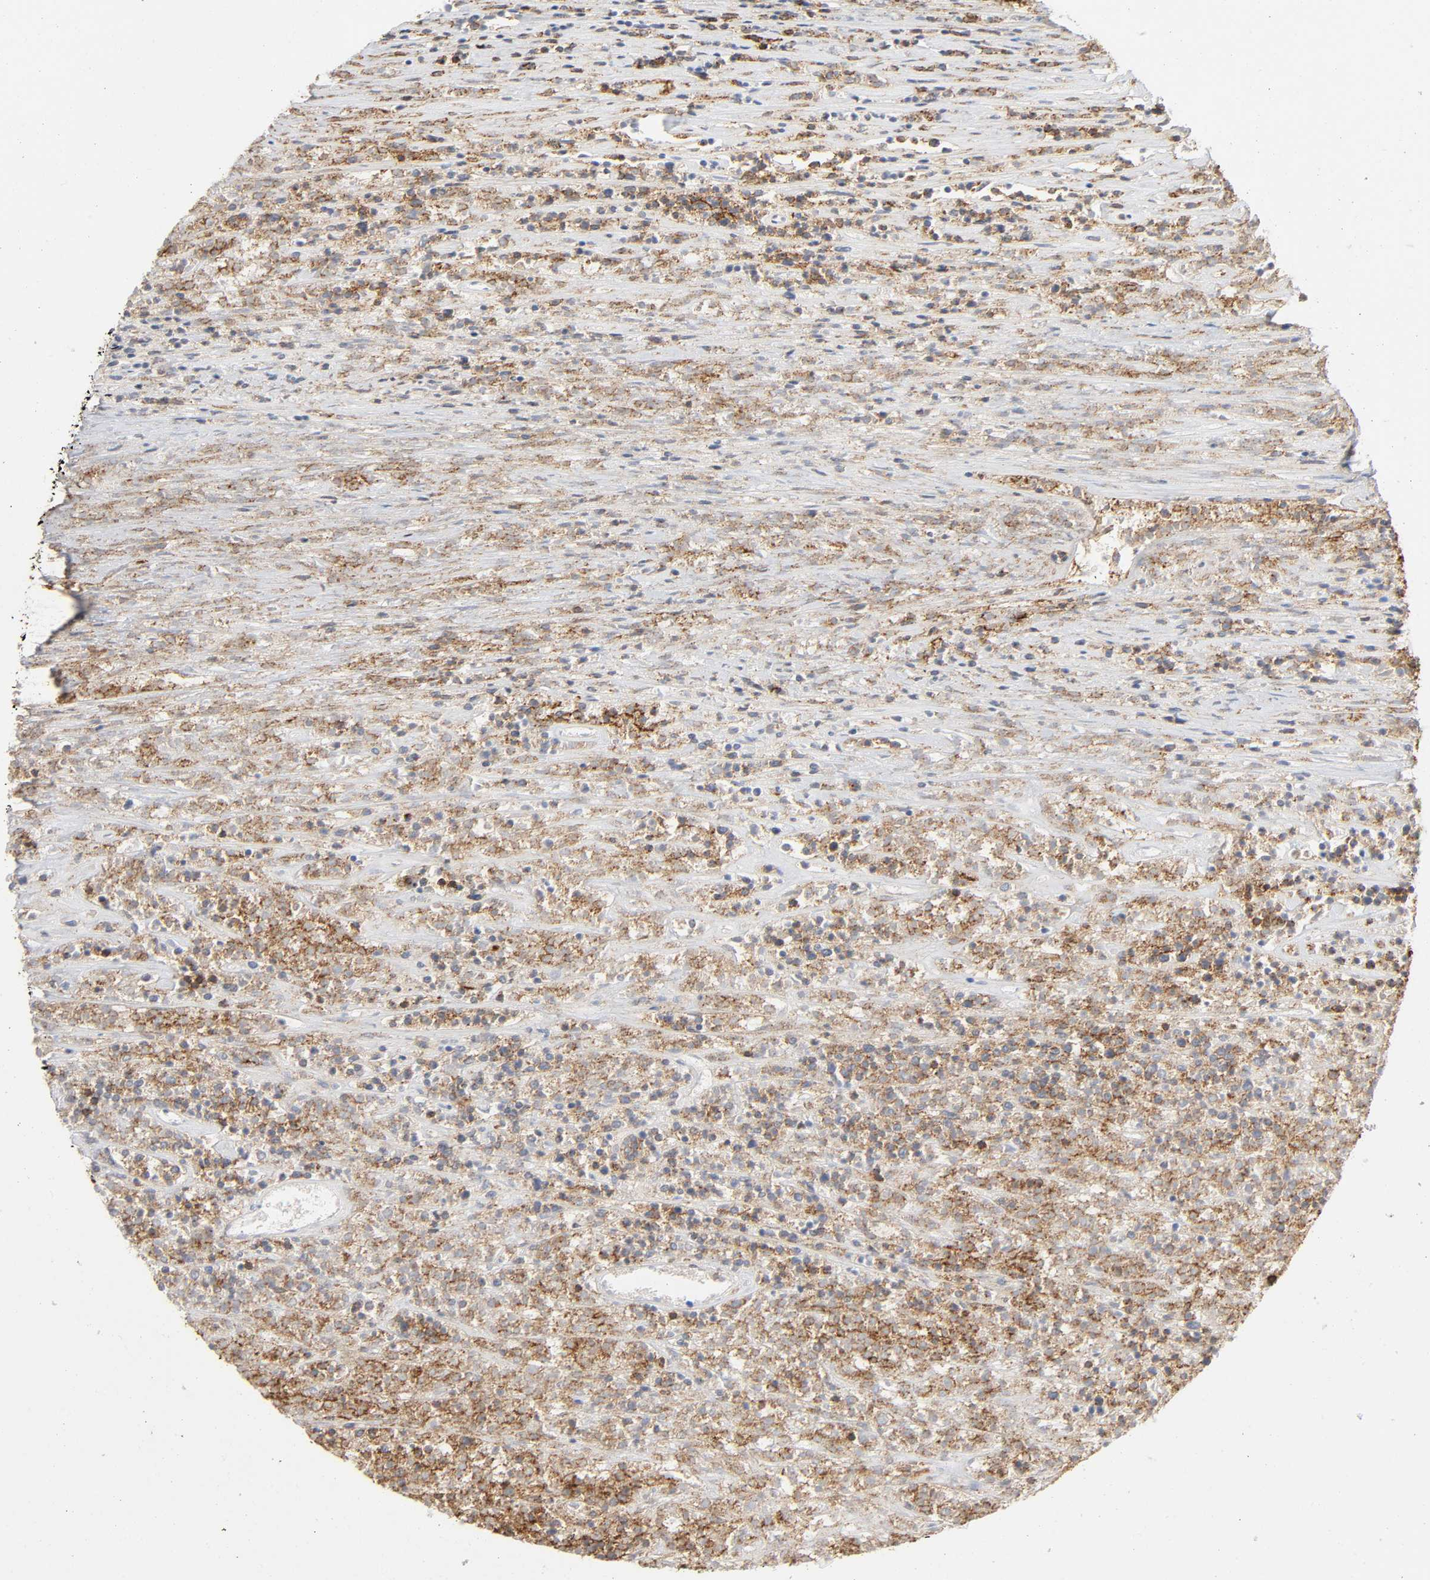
{"staining": {"intensity": "moderate", "quantity": "<25%", "location": "cytoplasmic/membranous"}, "tissue": "lymphoma", "cell_type": "Tumor cells", "image_type": "cancer", "snomed": [{"axis": "morphology", "description": "Malignant lymphoma, non-Hodgkin's type, High grade"}, {"axis": "topography", "description": "Lymph node"}], "caption": "Protein staining shows moderate cytoplasmic/membranous expression in about <25% of tumor cells in malignant lymphoma, non-Hodgkin's type (high-grade).", "gene": "LYN", "patient": {"sex": "female", "age": 73}}